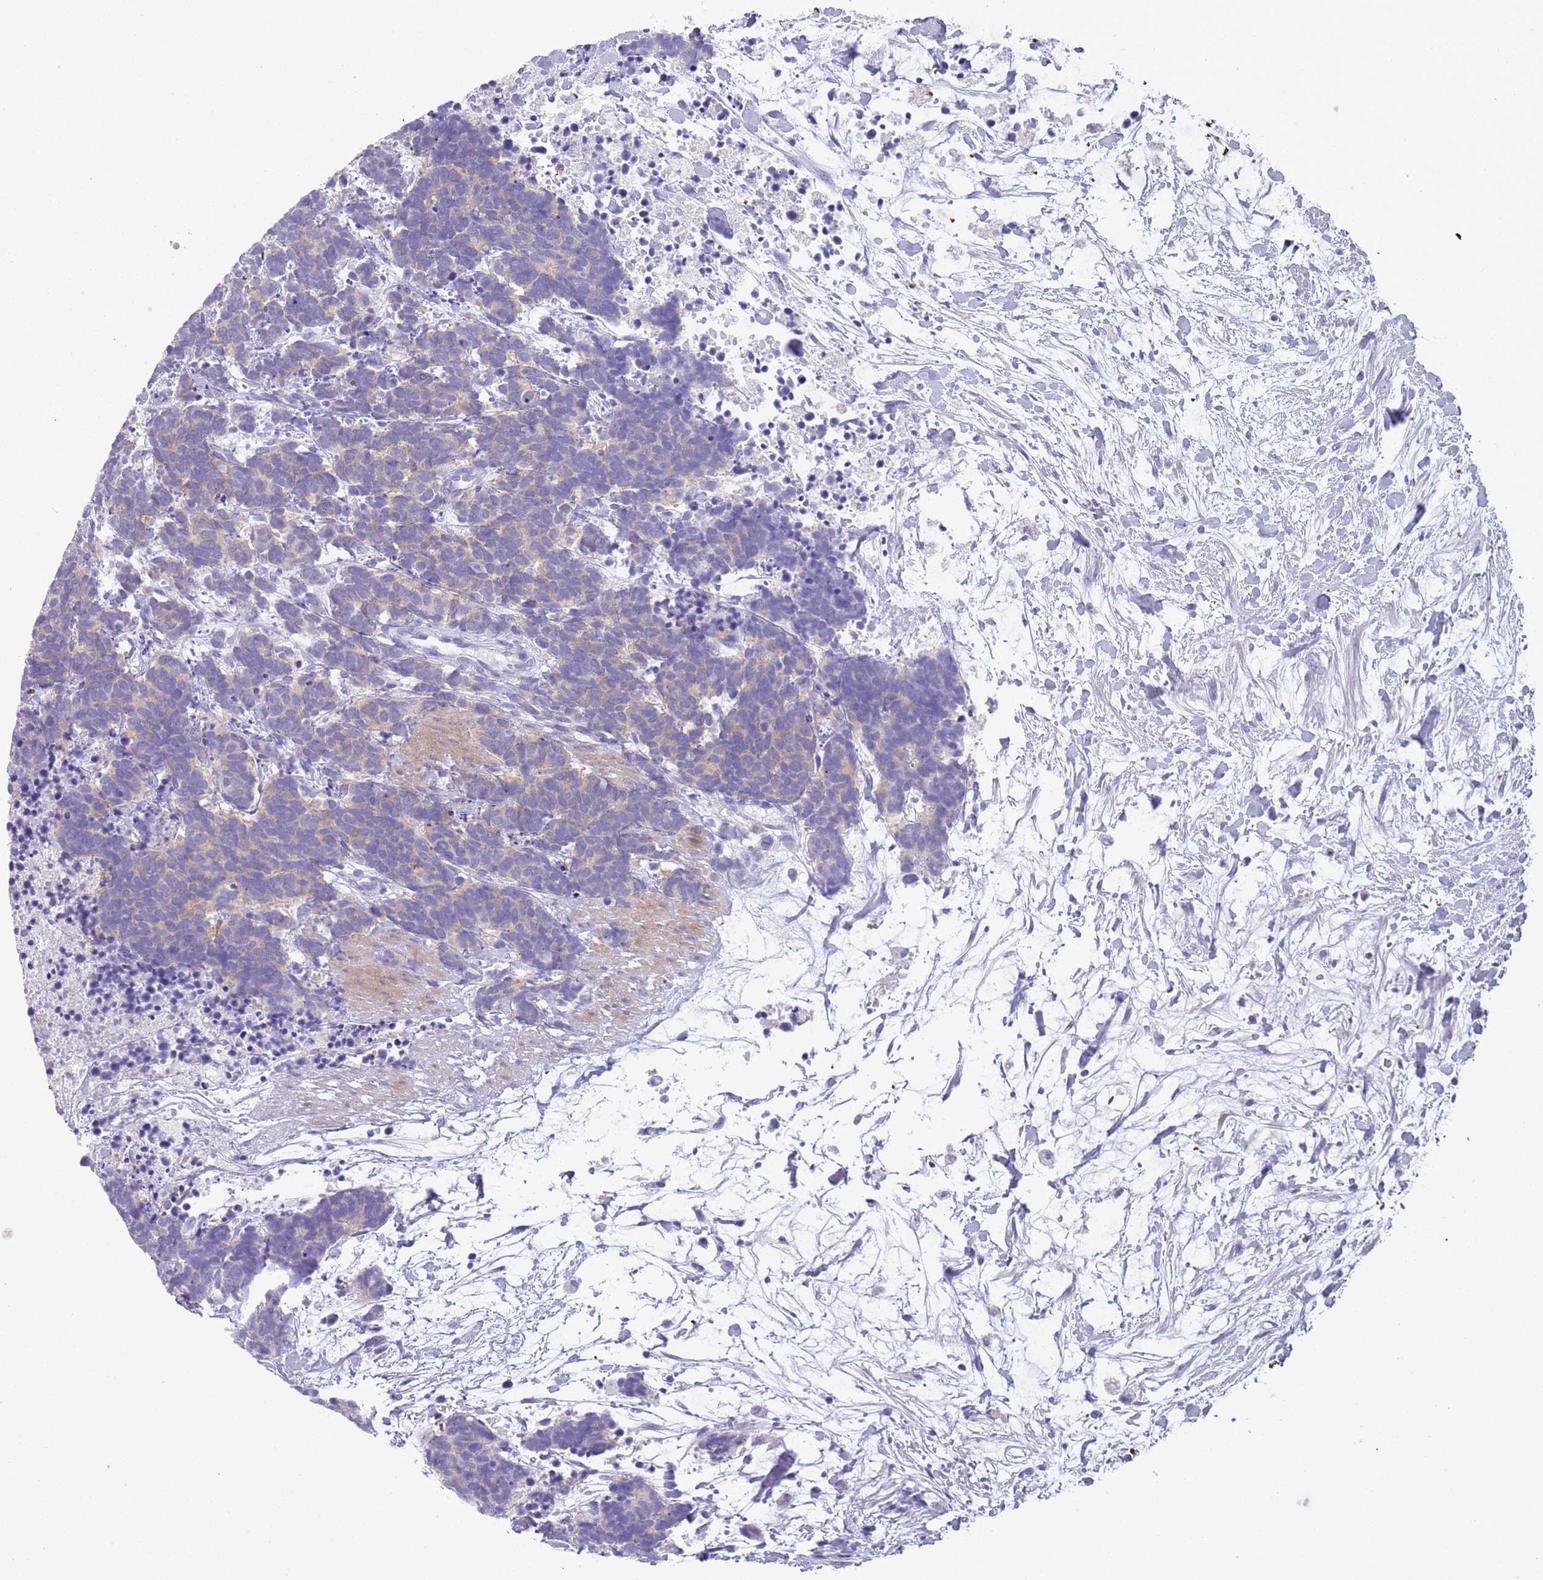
{"staining": {"intensity": "weak", "quantity": "<25%", "location": "cytoplasmic/membranous"}, "tissue": "carcinoid", "cell_type": "Tumor cells", "image_type": "cancer", "snomed": [{"axis": "morphology", "description": "Carcinoma, NOS"}, {"axis": "morphology", "description": "Carcinoid, malignant, NOS"}, {"axis": "topography", "description": "Prostate"}], "caption": "Human carcinoma stained for a protein using IHC exhibits no staining in tumor cells.", "gene": "NBPF20", "patient": {"sex": "male", "age": 57}}